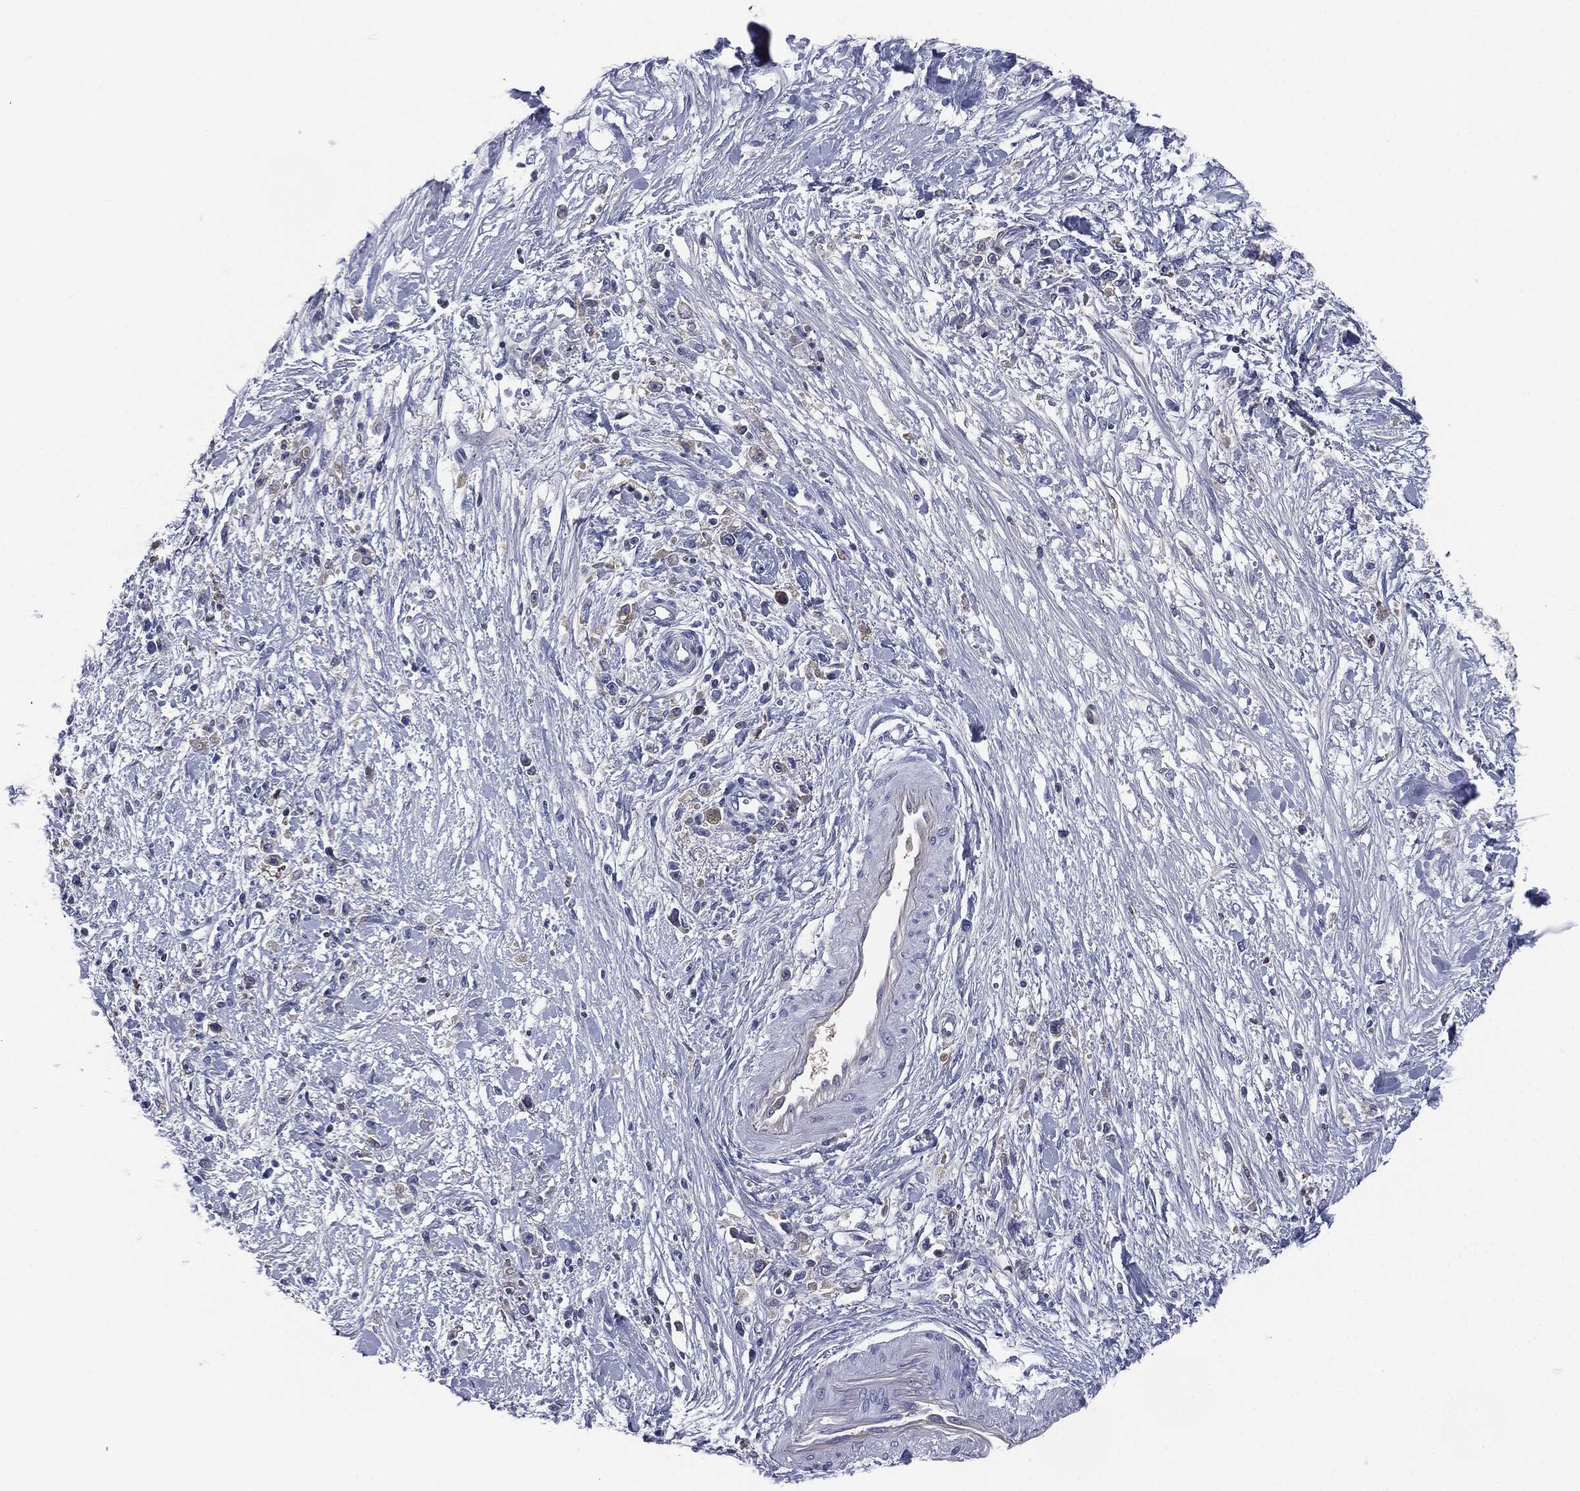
{"staining": {"intensity": "negative", "quantity": "none", "location": "none"}, "tissue": "stomach cancer", "cell_type": "Tumor cells", "image_type": "cancer", "snomed": [{"axis": "morphology", "description": "Adenocarcinoma, NOS"}, {"axis": "topography", "description": "Stomach"}], "caption": "Photomicrograph shows no protein staining in tumor cells of stomach cancer tissue. The staining is performed using DAB (3,3'-diaminobenzidine) brown chromogen with nuclei counter-stained in using hematoxylin.", "gene": "SIGLEC7", "patient": {"sex": "female", "age": 59}}